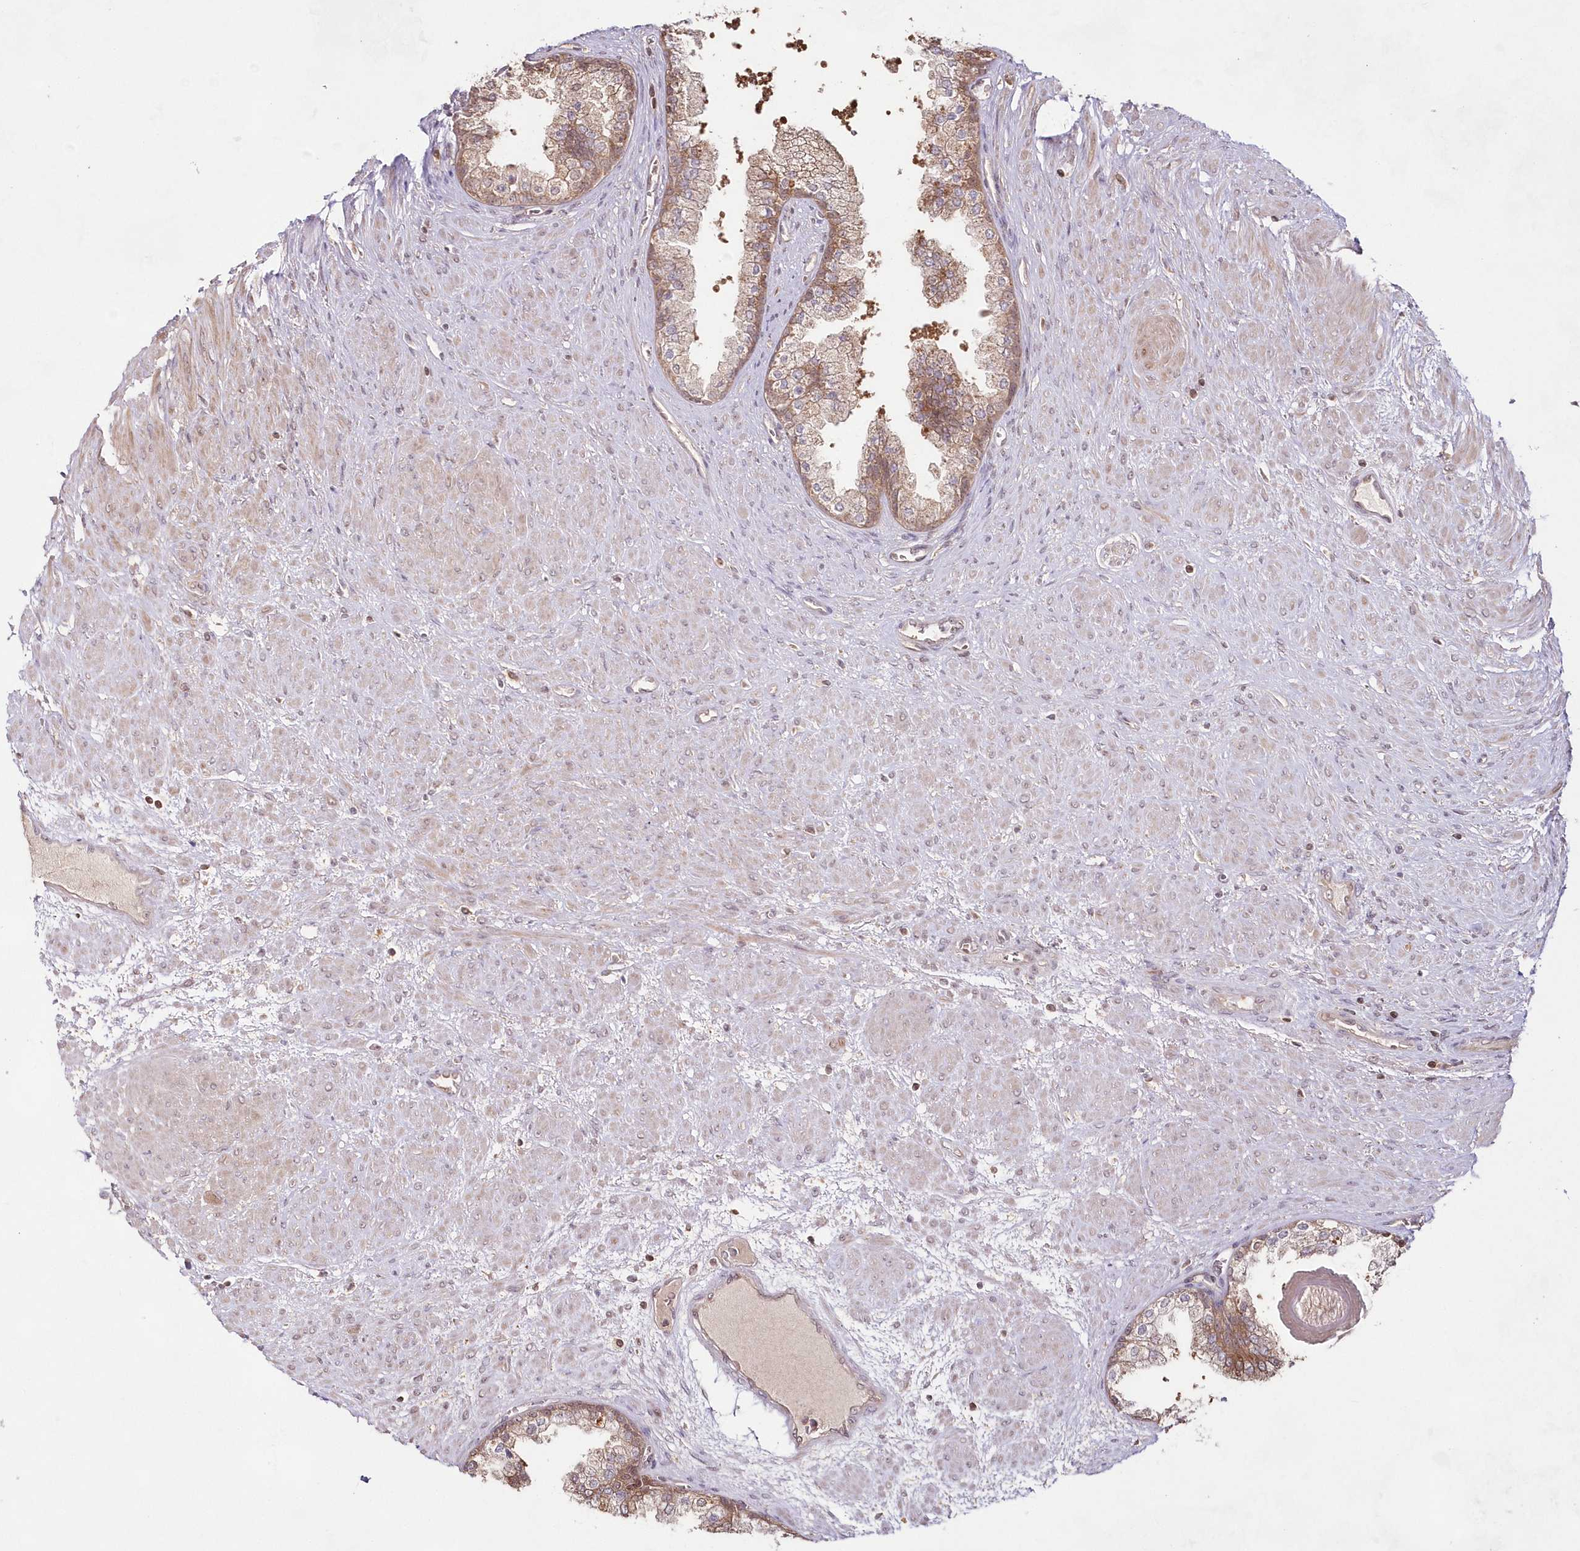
{"staining": {"intensity": "moderate", "quantity": ">75%", "location": "cytoplasmic/membranous"}, "tissue": "prostate cancer", "cell_type": "Tumor cells", "image_type": "cancer", "snomed": [{"axis": "morphology", "description": "Normal tissue, NOS"}, {"axis": "morphology", "description": "Adenocarcinoma, Low grade"}, {"axis": "topography", "description": "Prostate"}, {"axis": "topography", "description": "Peripheral nerve tissue"}], "caption": "The image exhibits a brown stain indicating the presence of a protein in the cytoplasmic/membranous of tumor cells in low-grade adenocarcinoma (prostate). (DAB (3,3'-diaminobenzidine) = brown stain, brightfield microscopy at high magnification).", "gene": "IMPA1", "patient": {"sex": "male", "age": 71}}